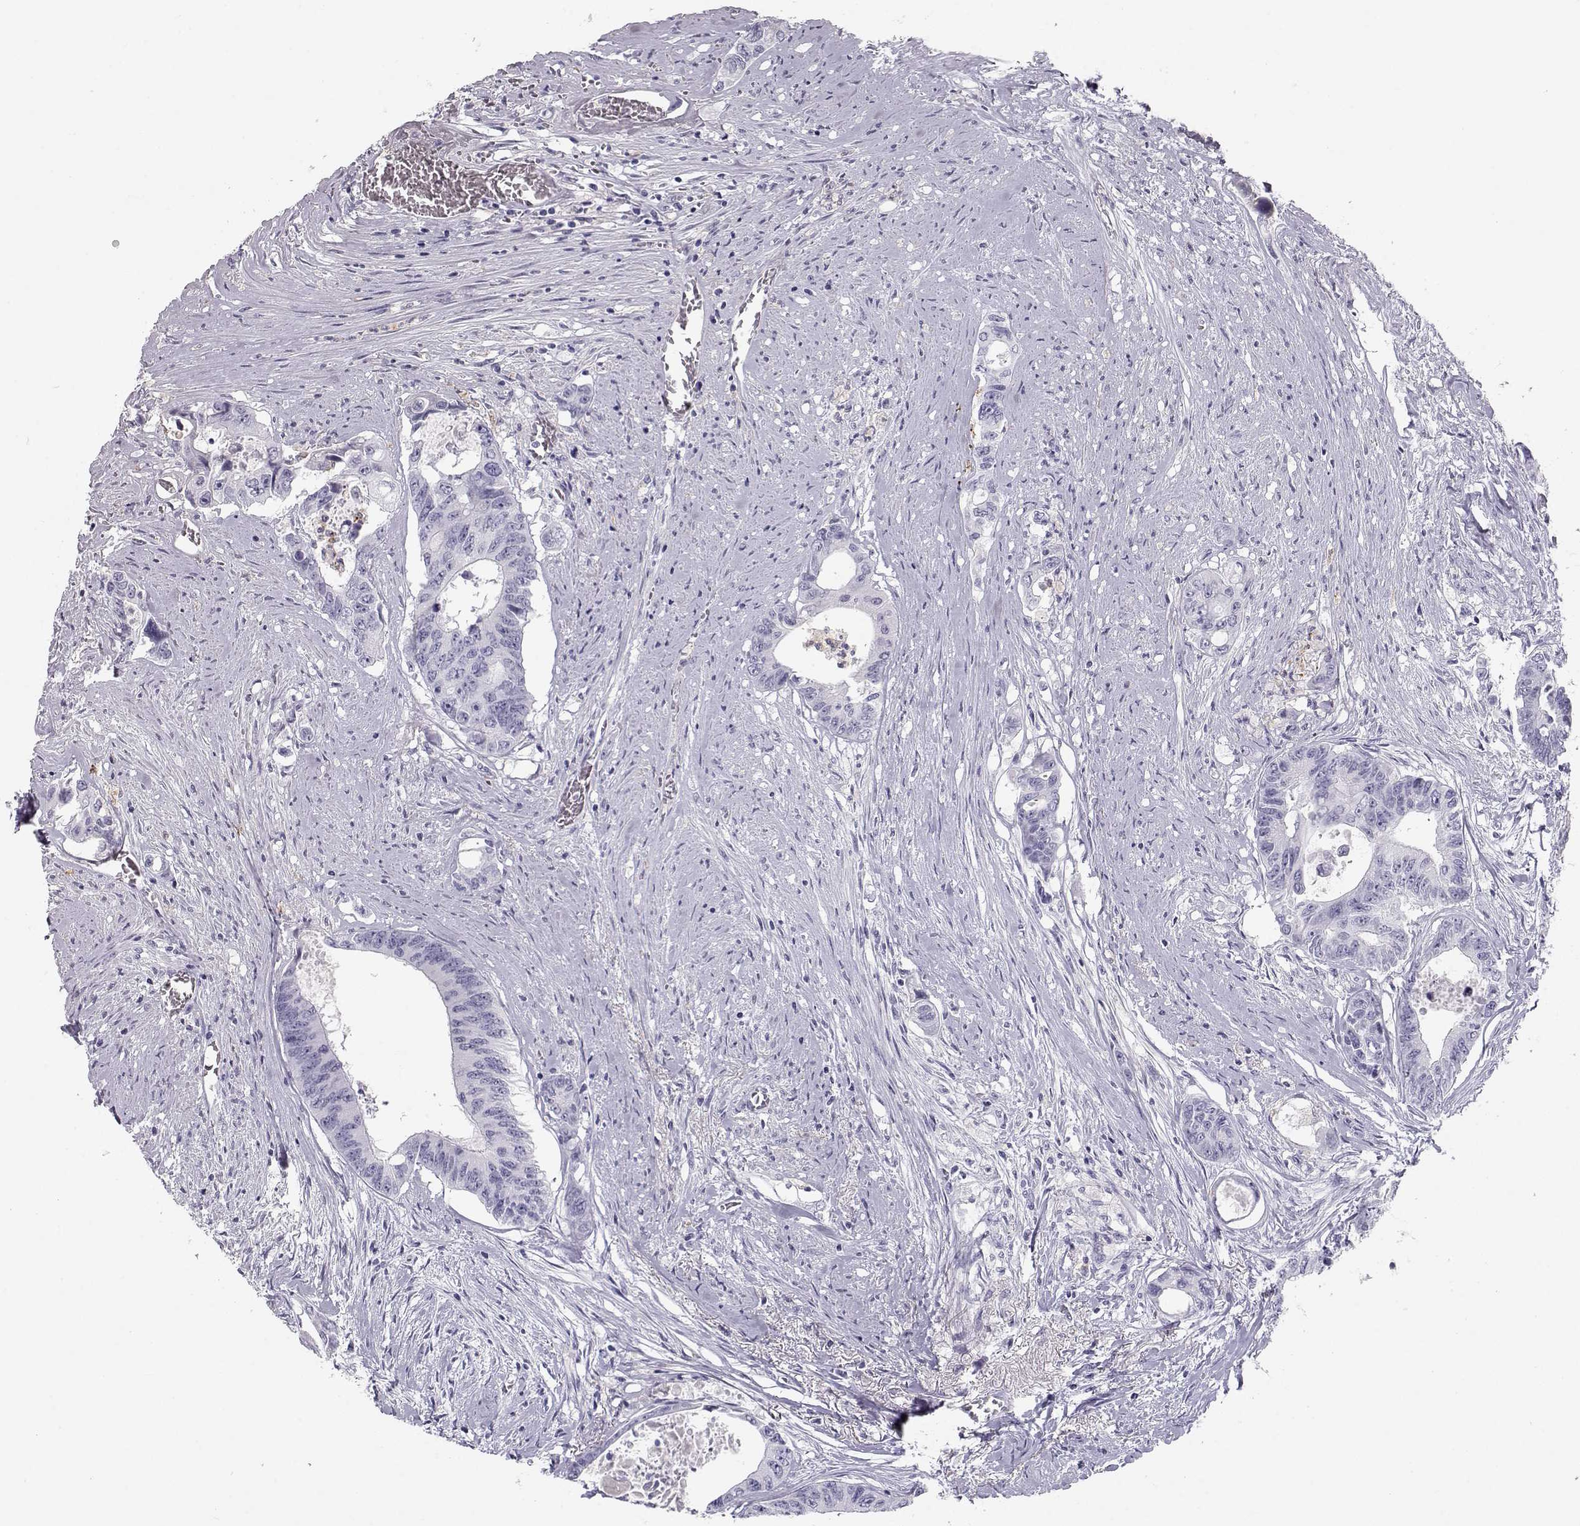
{"staining": {"intensity": "negative", "quantity": "none", "location": "none"}, "tissue": "colorectal cancer", "cell_type": "Tumor cells", "image_type": "cancer", "snomed": [{"axis": "morphology", "description": "Adenocarcinoma, NOS"}, {"axis": "topography", "description": "Rectum"}], "caption": "Tumor cells show no significant positivity in adenocarcinoma (colorectal).", "gene": "MIP", "patient": {"sex": "male", "age": 59}}